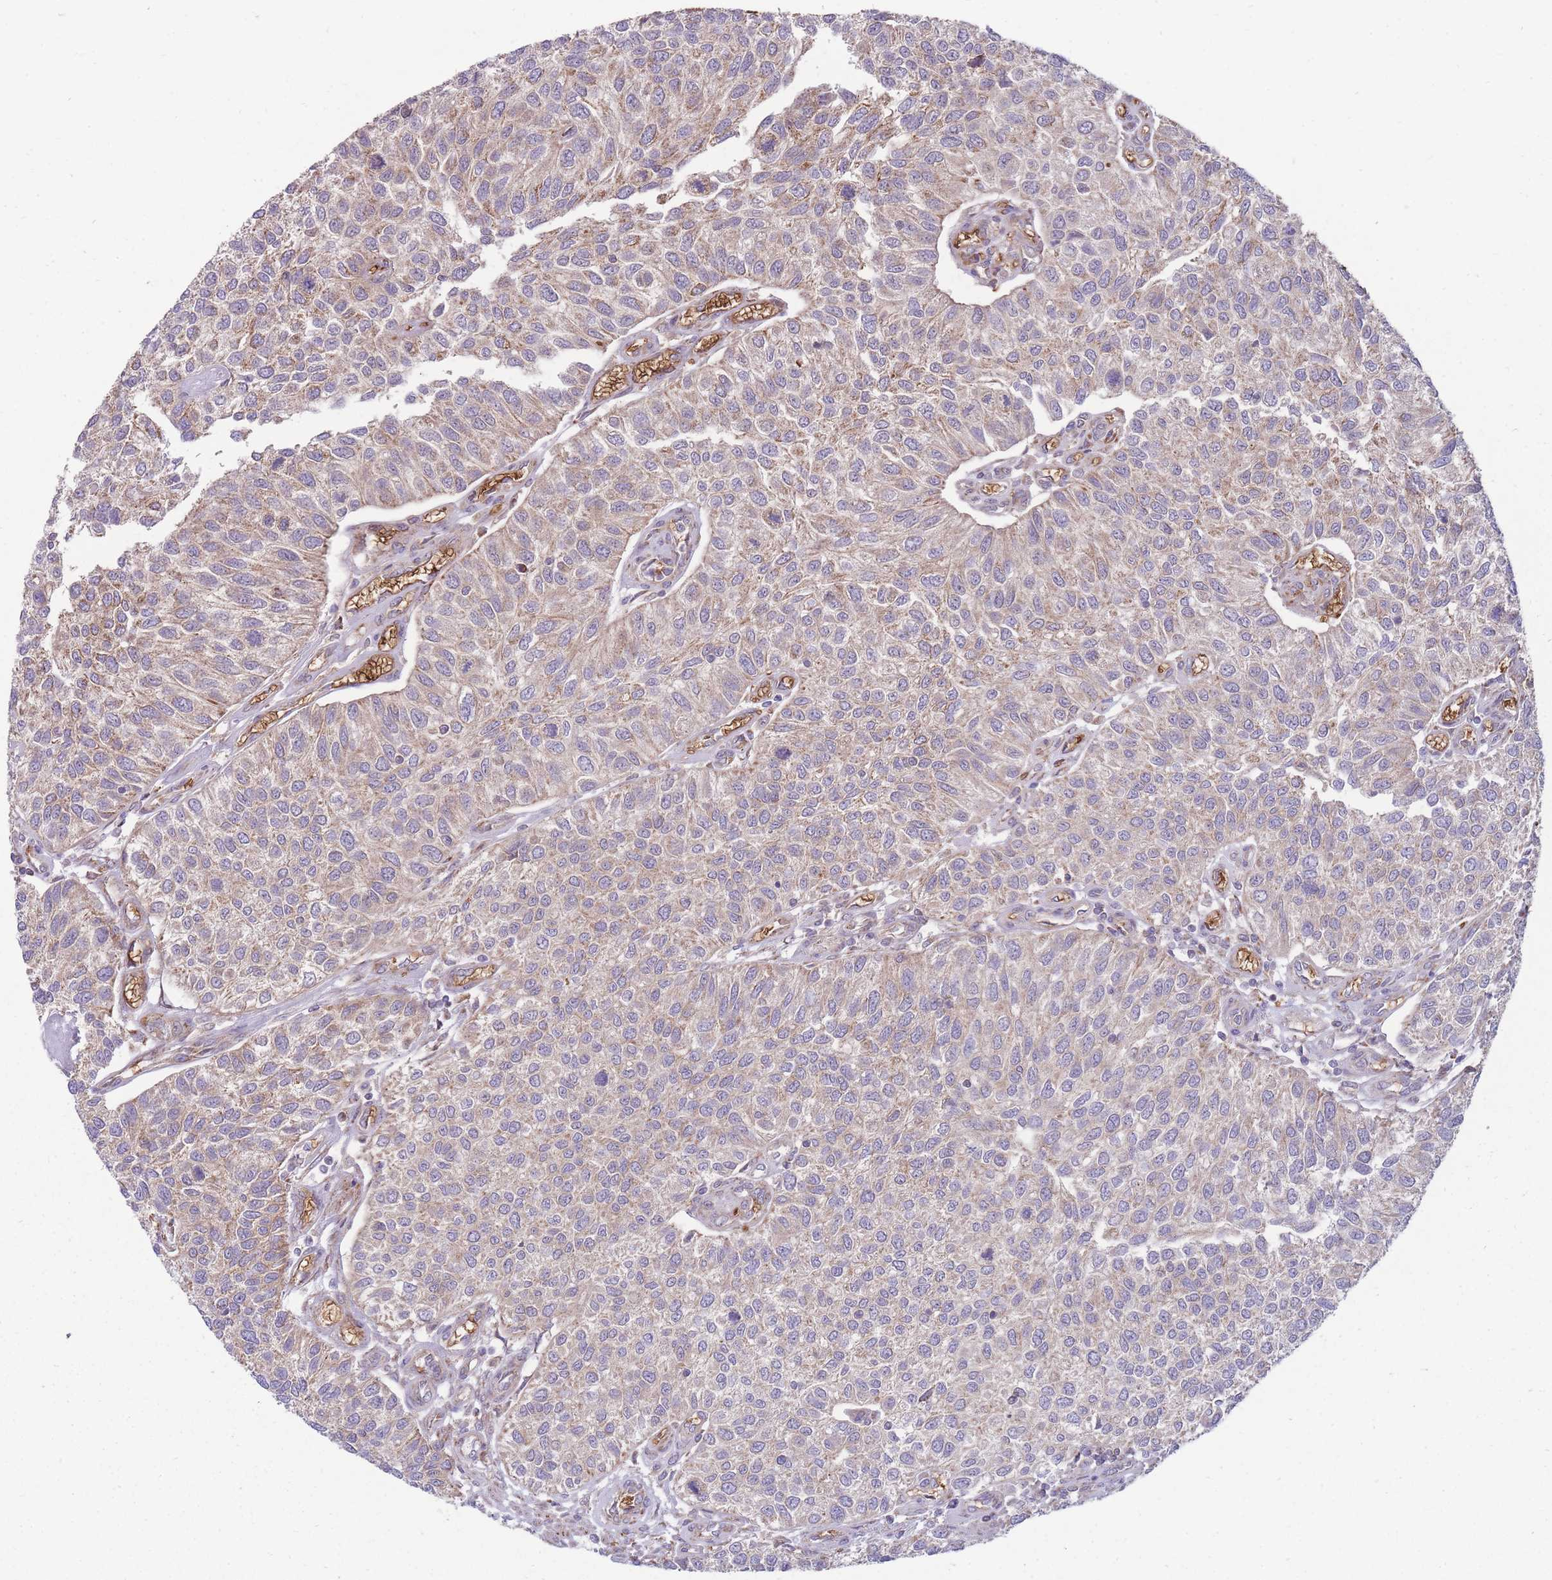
{"staining": {"intensity": "moderate", "quantity": "<25%", "location": "cytoplasmic/membranous"}, "tissue": "urothelial cancer", "cell_type": "Tumor cells", "image_type": "cancer", "snomed": [{"axis": "morphology", "description": "Urothelial carcinoma, NOS"}, {"axis": "topography", "description": "Urinary bladder"}], "caption": "The histopathology image shows staining of urothelial cancer, revealing moderate cytoplasmic/membranous protein expression (brown color) within tumor cells.", "gene": "ANKRD10", "patient": {"sex": "male", "age": 55}}